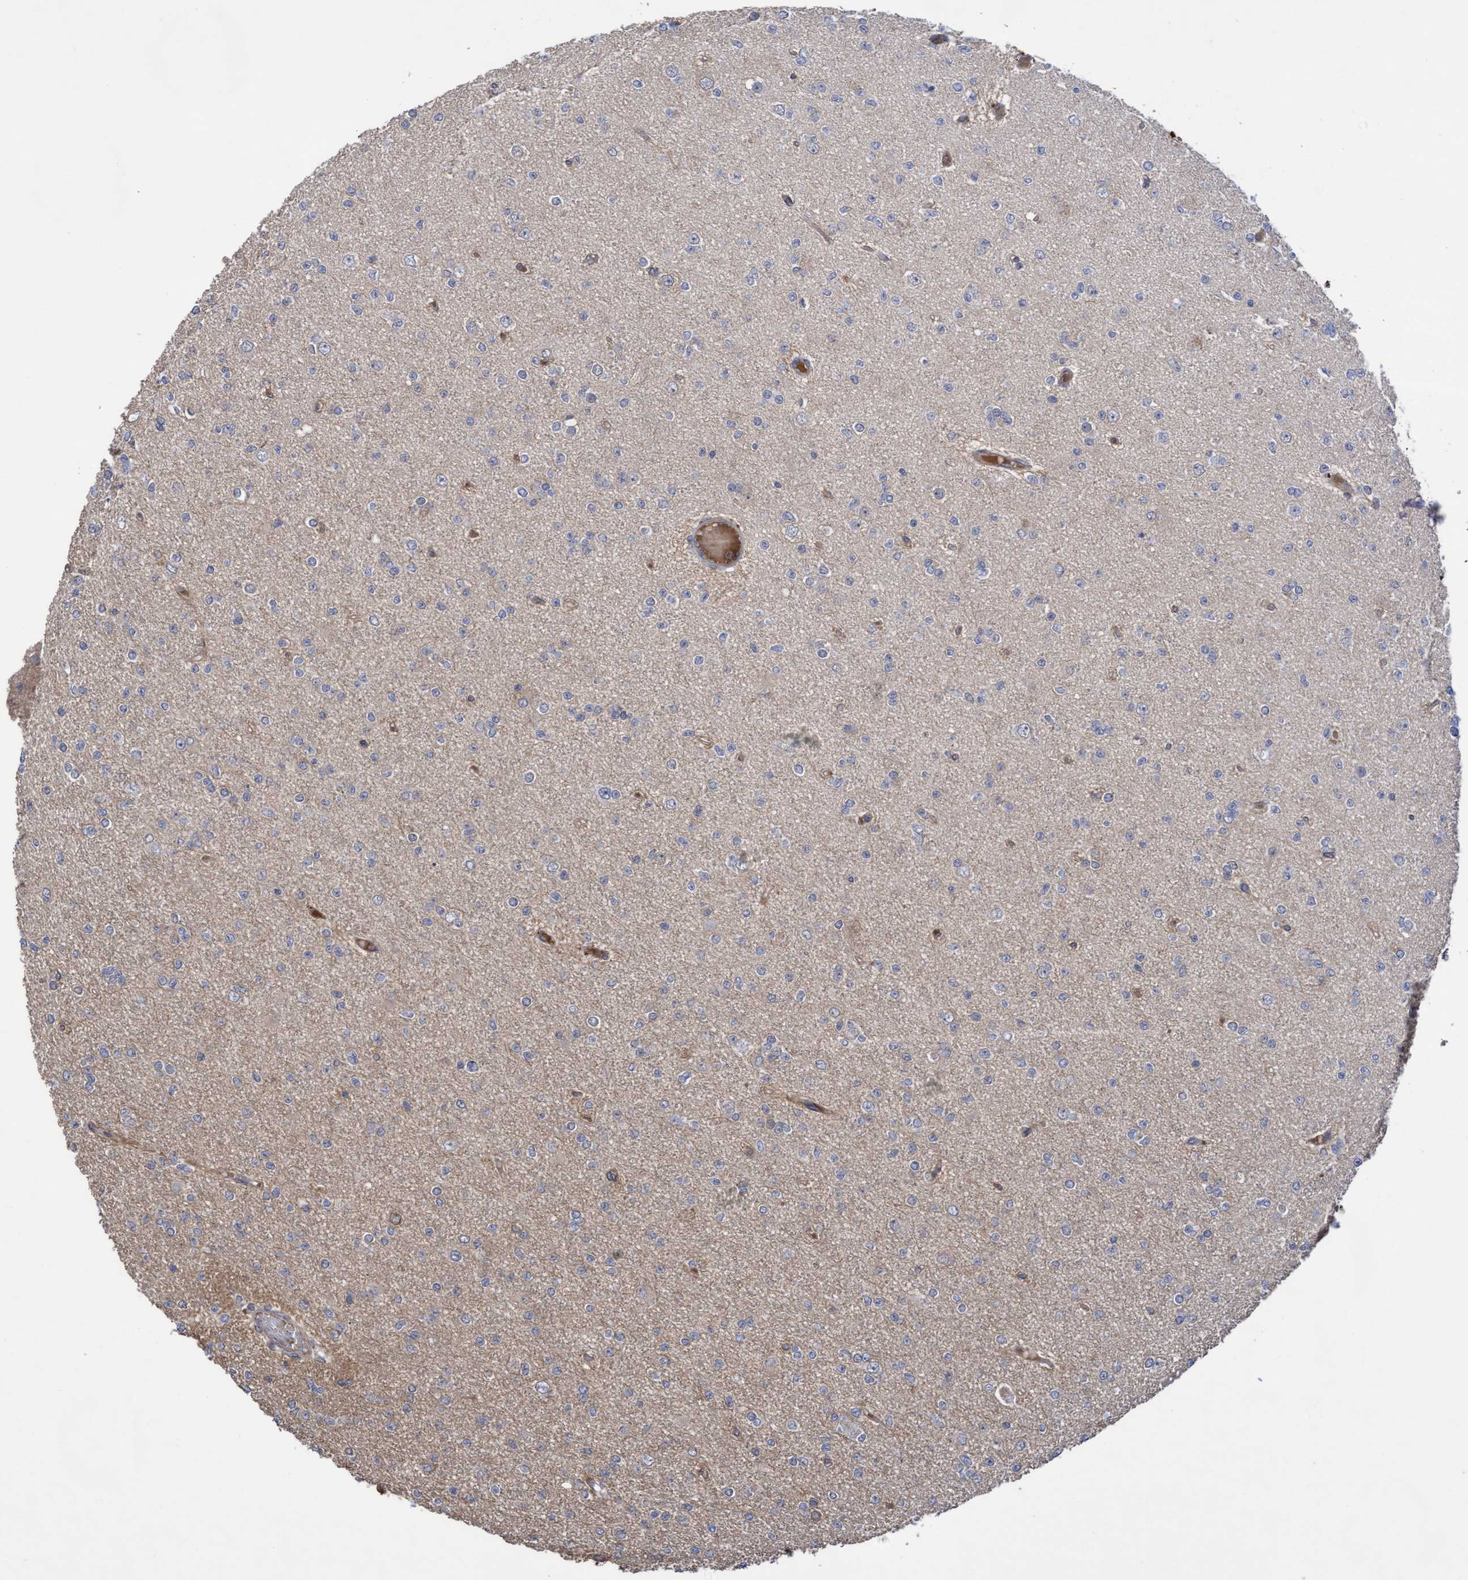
{"staining": {"intensity": "negative", "quantity": "none", "location": "none"}, "tissue": "glioma", "cell_type": "Tumor cells", "image_type": "cancer", "snomed": [{"axis": "morphology", "description": "Glioma, malignant, Low grade"}, {"axis": "topography", "description": "Brain"}], "caption": "The histopathology image displays no significant staining in tumor cells of glioma.", "gene": "COBL", "patient": {"sex": "female", "age": 22}}